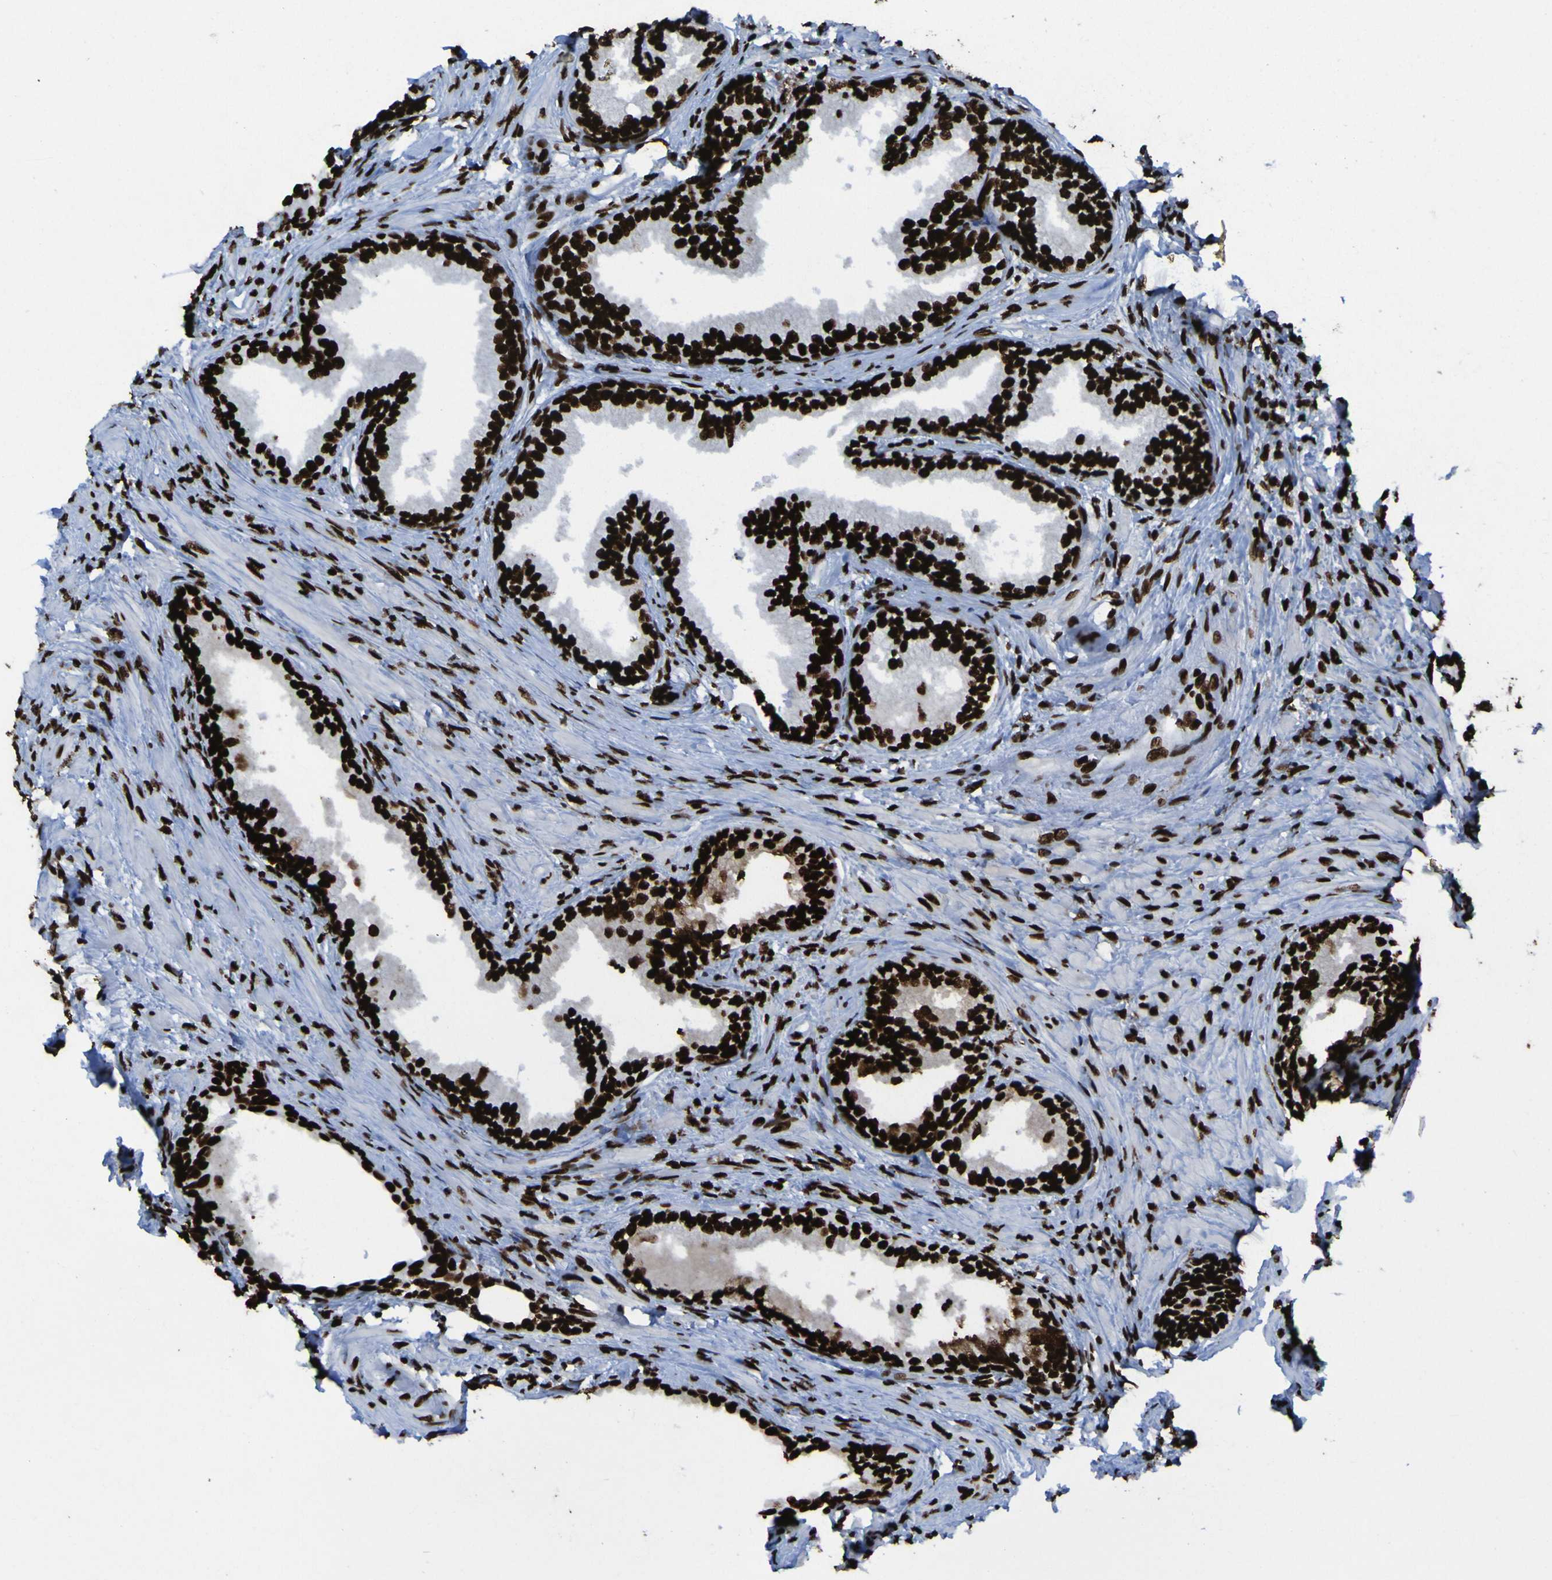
{"staining": {"intensity": "strong", "quantity": ">75%", "location": "nuclear"}, "tissue": "prostate", "cell_type": "Glandular cells", "image_type": "normal", "snomed": [{"axis": "morphology", "description": "Normal tissue, NOS"}, {"axis": "topography", "description": "Prostate"}], "caption": "DAB immunohistochemical staining of unremarkable prostate reveals strong nuclear protein positivity in approximately >75% of glandular cells.", "gene": "NPM1", "patient": {"sex": "male", "age": 76}}